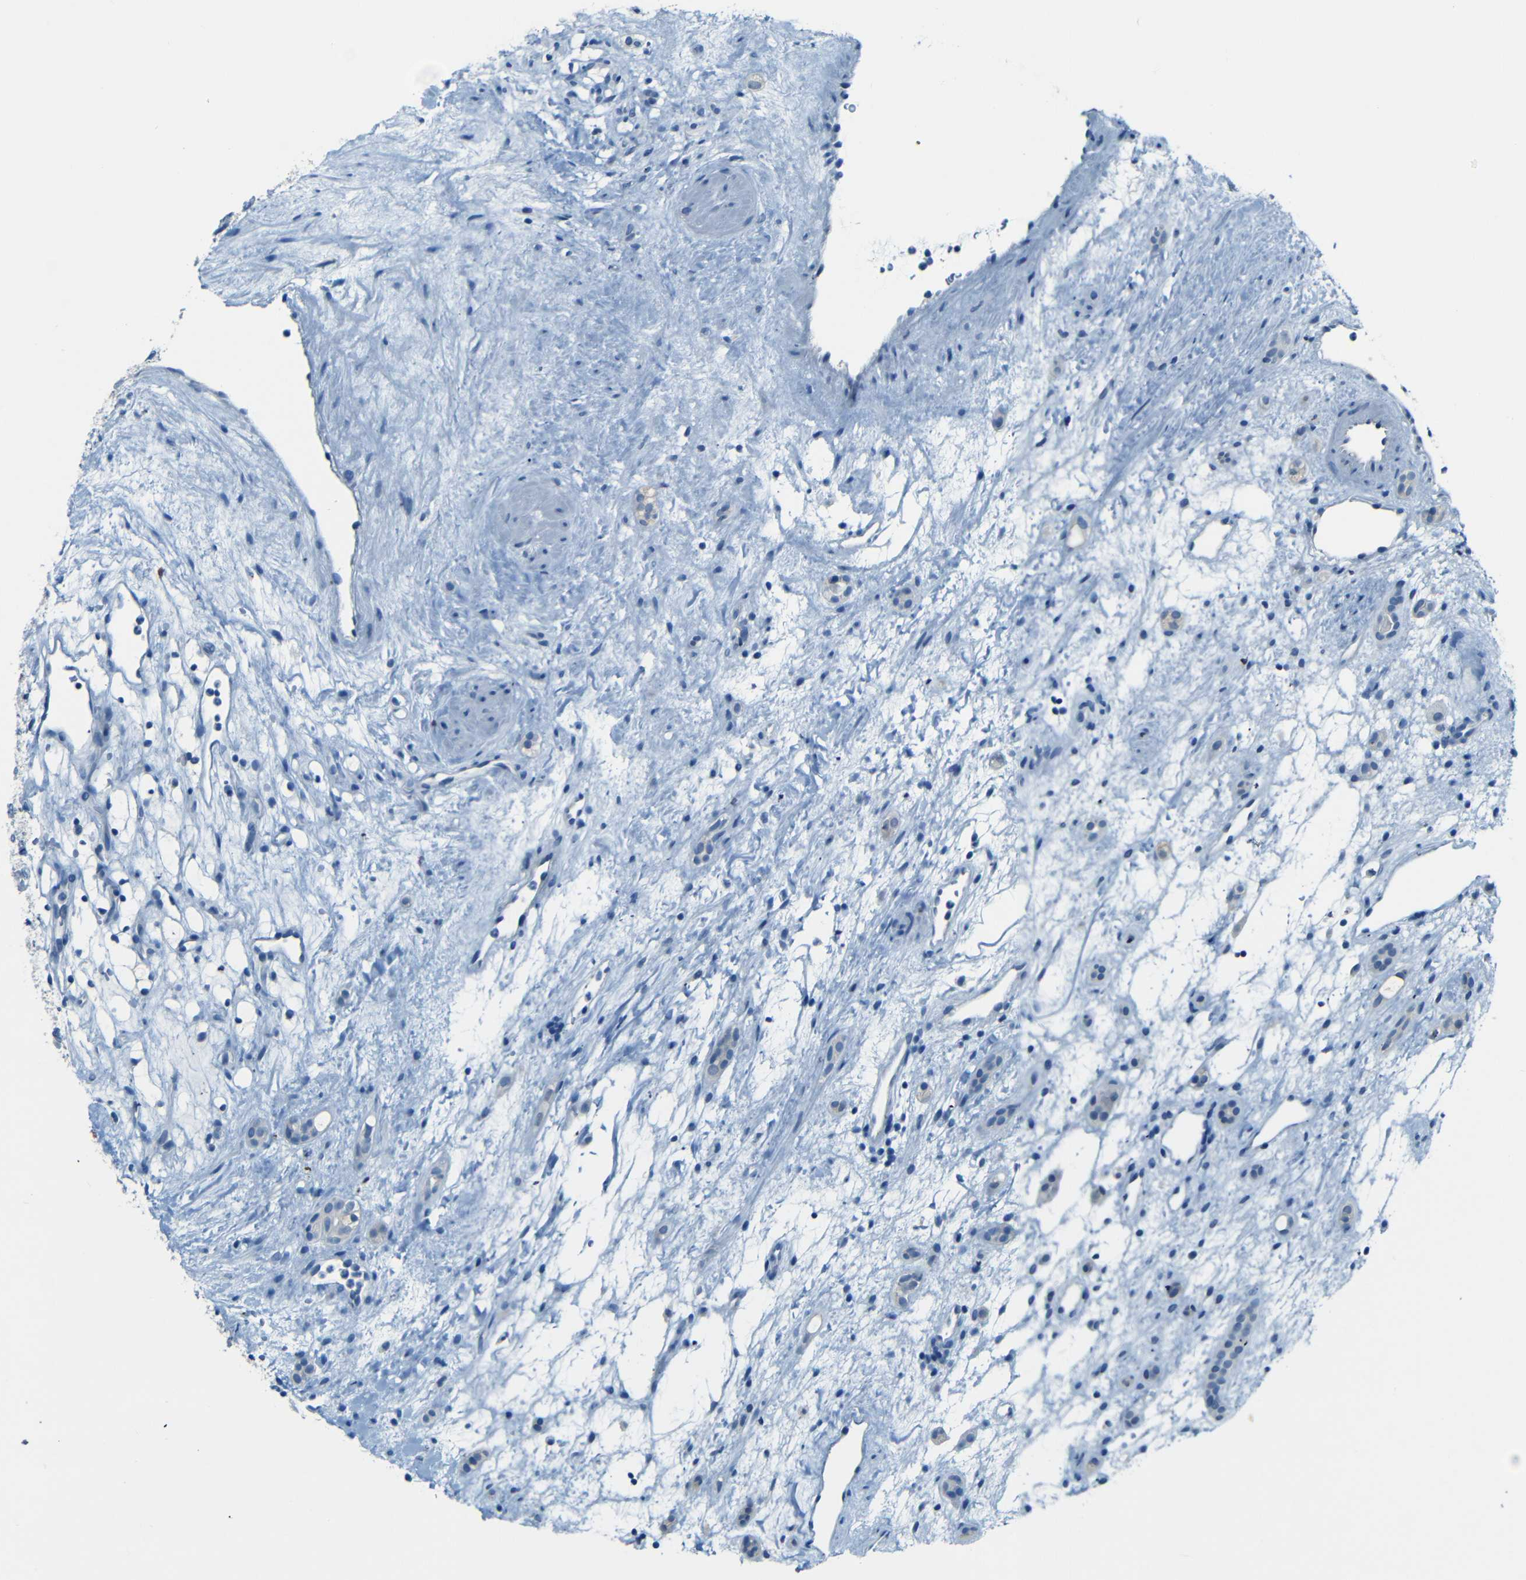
{"staining": {"intensity": "negative", "quantity": "none", "location": "none"}, "tissue": "renal cancer", "cell_type": "Tumor cells", "image_type": "cancer", "snomed": [{"axis": "morphology", "description": "Adenocarcinoma, NOS"}, {"axis": "topography", "description": "Kidney"}], "caption": "Renal cancer (adenocarcinoma) was stained to show a protein in brown. There is no significant expression in tumor cells.", "gene": "ZMAT1", "patient": {"sex": "female", "age": 60}}